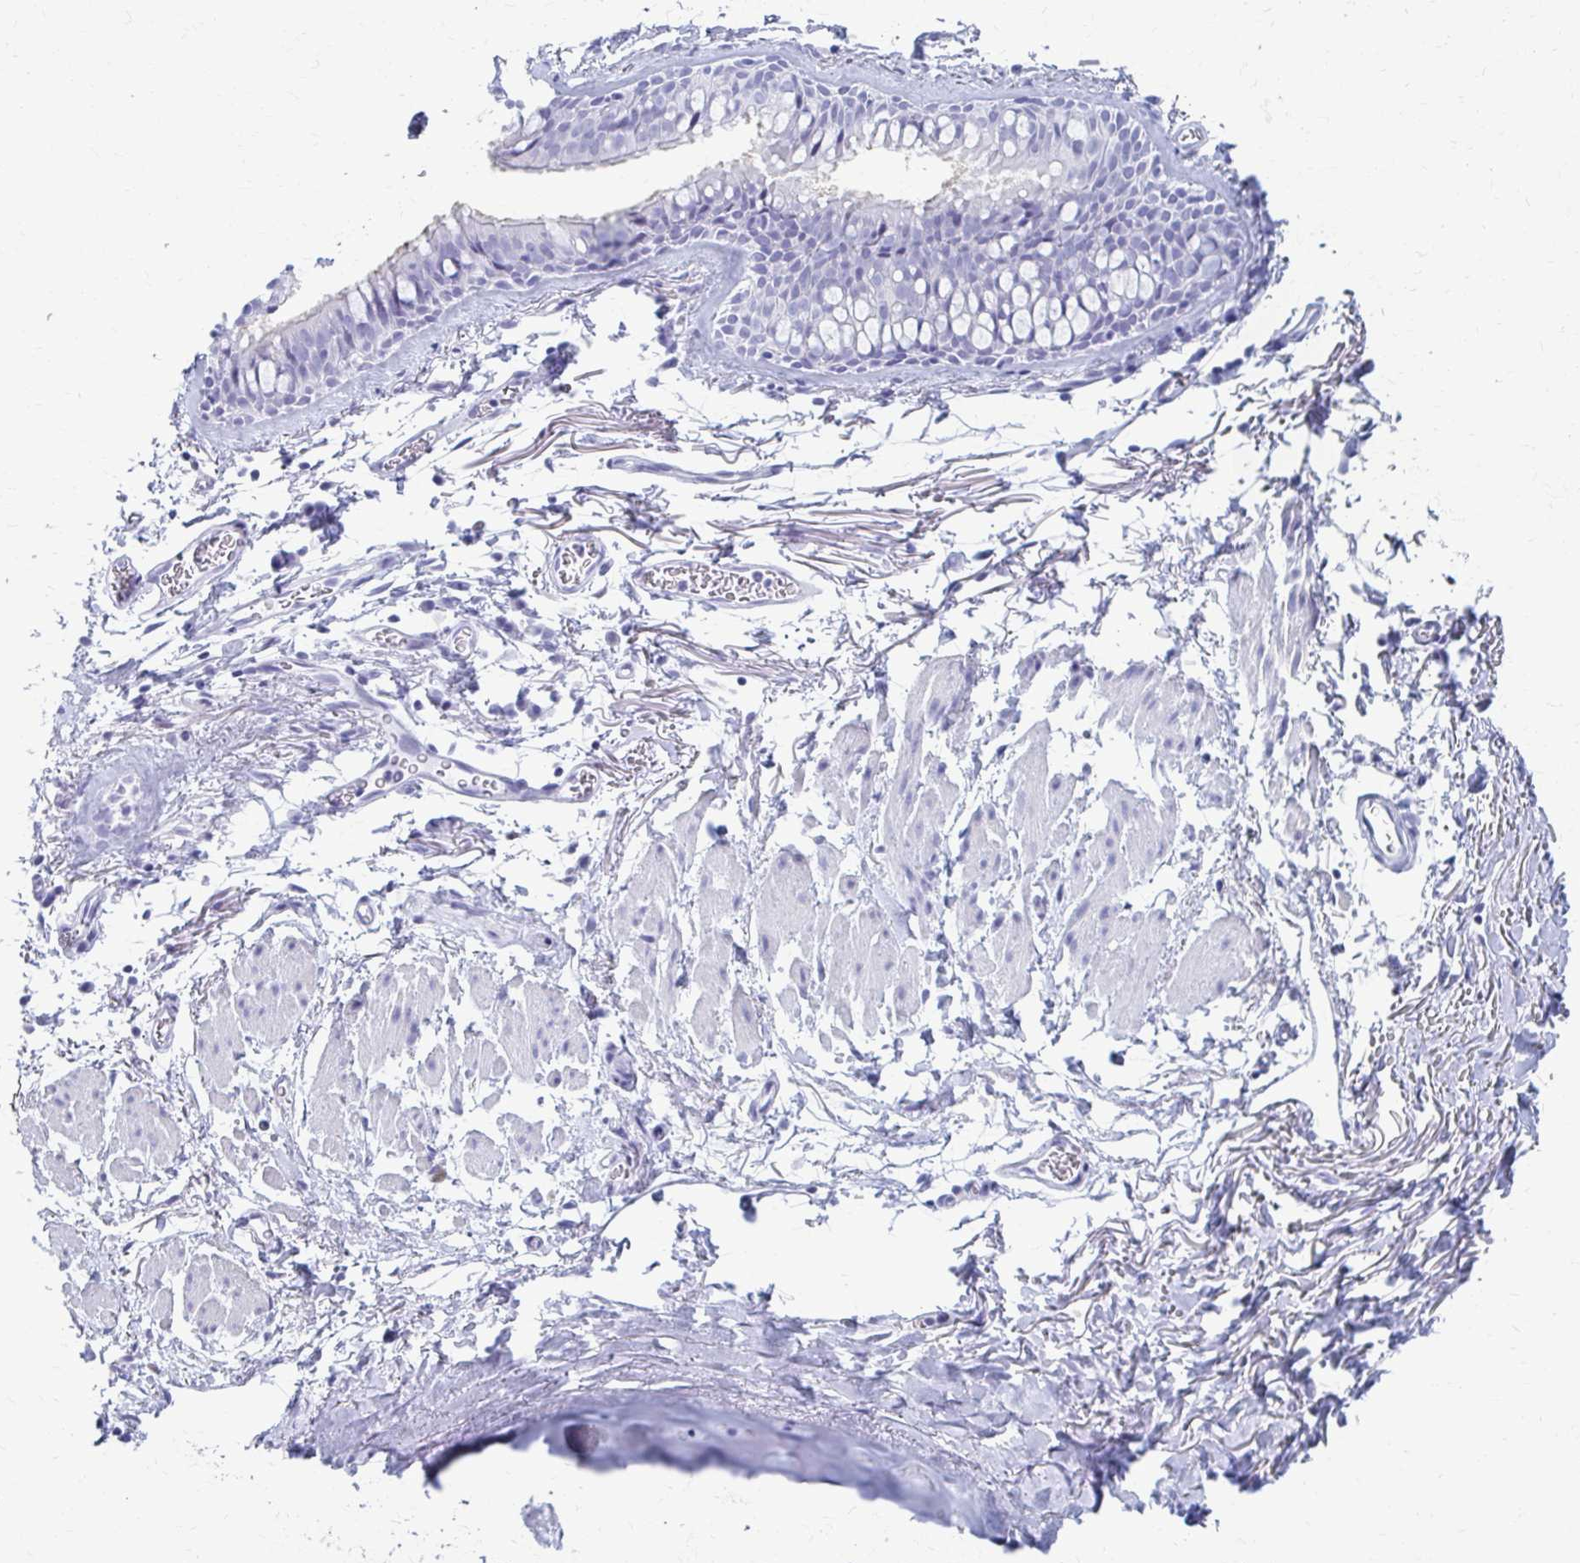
{"staining": {"intensity": "weak", "quantity": "<25%", "location": "cytoplasmic/membranous"}, "tissue": "bronchus", "cell_type": "Respiratory epithelial cells", "image_type": "normal", "snomed": [{"axis": "morphology", "description": "Normal tissue, NOS"}, {"axis": "topography", "description": "Cartilage tissue"}, {"axis": "topography", "description": "Bronchus"}], "caption": "This micrograph is of normal bronchus stained with IHC to label a protein in brown with the nuclei are counter-stained blue. There is no positivity in respiratory epithelial cells. (DAB (3,3'-diaminobenzidine) immunohistochemistry (IHC) visualized using brightfield microscopy, high magnification).", "gene": "CELF5", "patient": {"sex": "female", "age": 79}}